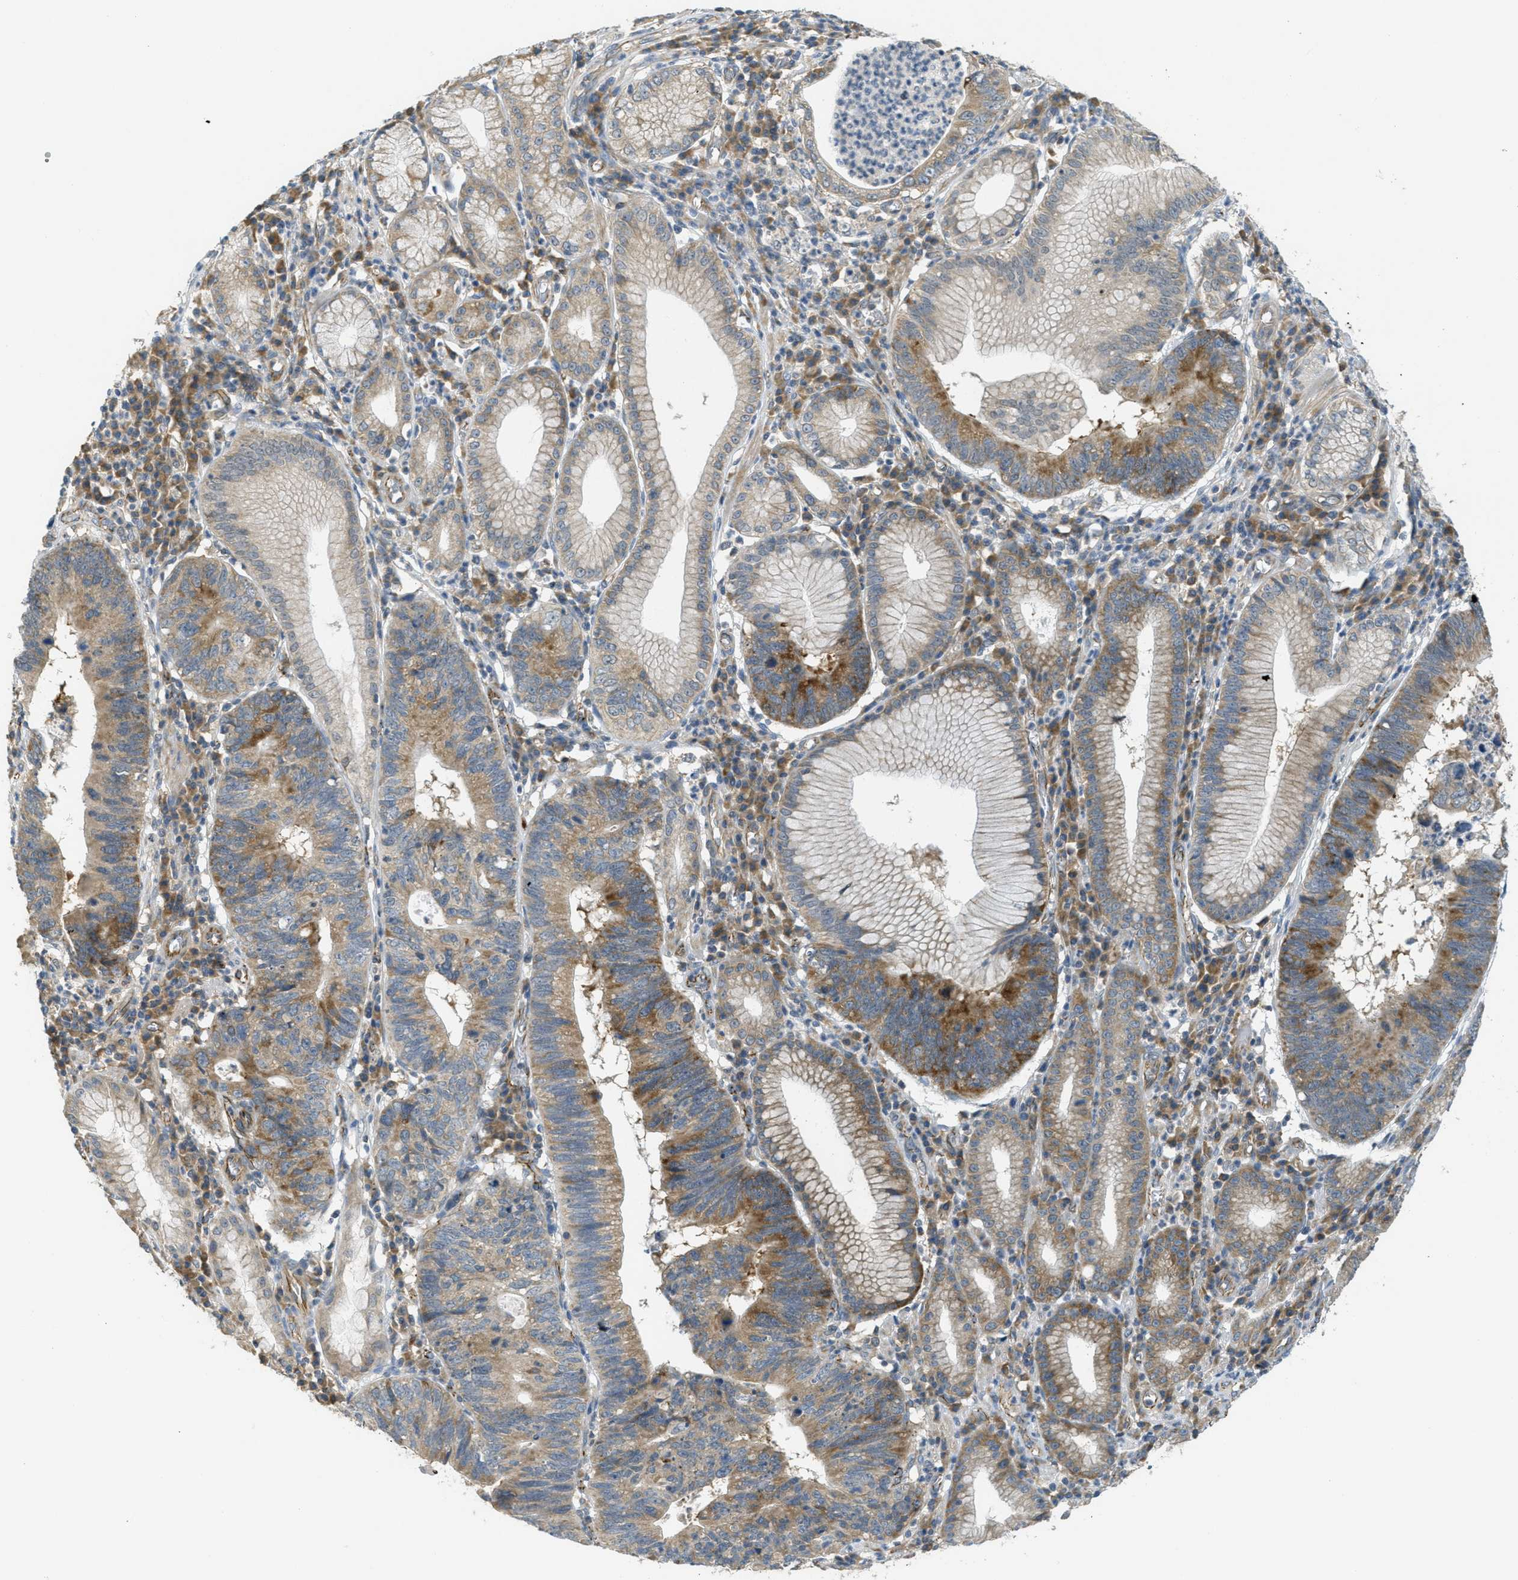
{"staining": {"intensity": "moderate", "quantity": "25%-75%", "location": "cytoplasmic/membranous"}, "tissue": "stomach cancer", "cell_type": "Tumor cells", "image_type": "cancer", "snomed": [{"axis": "morphology", "description": "Adenocarcinoma, NOS"}, {"axis": "topography", "description": "Stomach"}], "caption": "There is medium levels of moderate cytoplasmic/membranous staining in tumor cells of stomach cancer, as demonstrated by immunohistochemical staining (brown color).", "gene": "JCAD", "patient": {"sex": "male", "age": 59}}